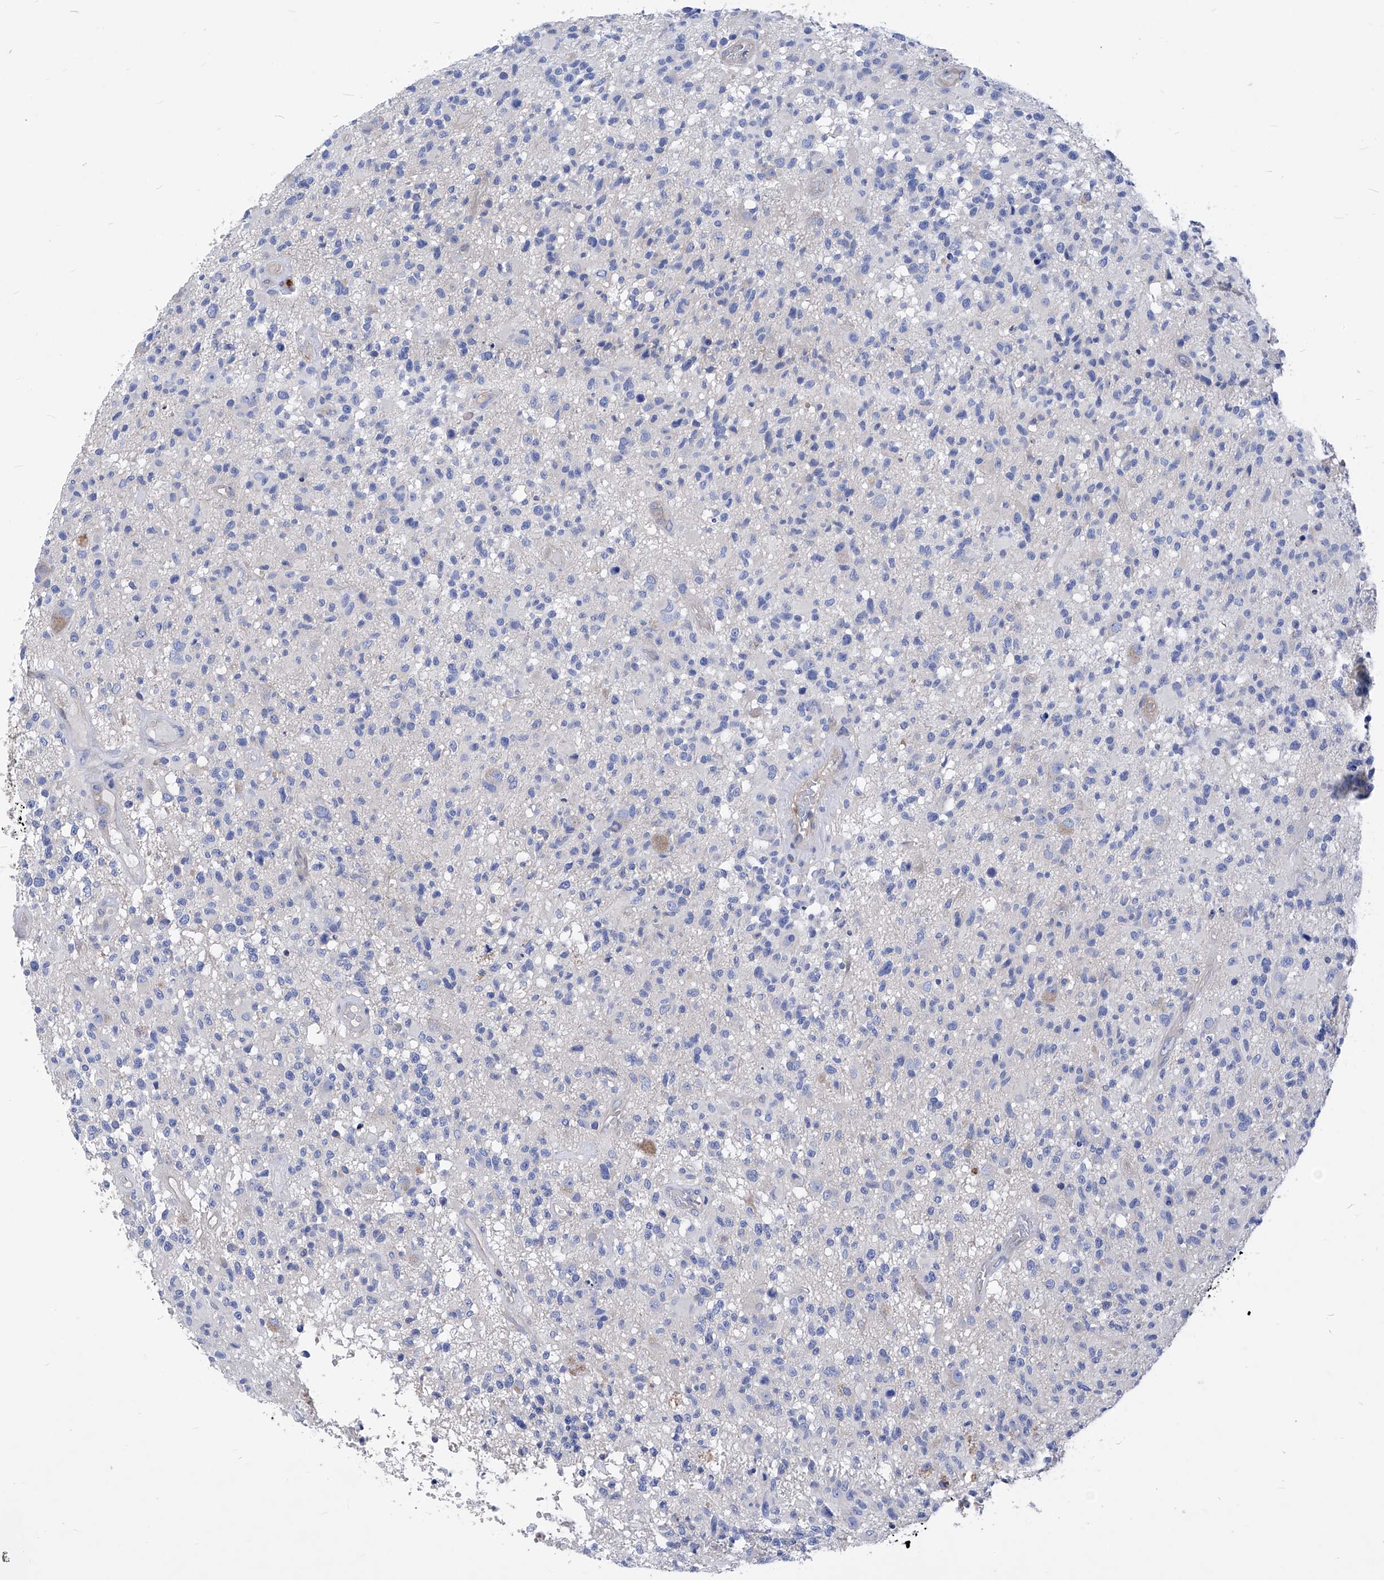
{"staining": {"intensity": "negative", "quantity": "none", "location": "none"}, "tissue": "glioma", "cell_type": "Tumor cells", "image_type": "cancer", "snomed": [{"axis": "morphology", "description": "Glioma, malignant, High grade"}, {"axis": "morphology", "description": "Glioblastoma, NOS"}, {"axis": "topography", "description": "Brain"}], "caption": "This is an IHC photomicrograph of human glioma. There is no staining in tumor cells.", "gene": "XPNPEP1", "patient": {"sex": "male", "age": 60}}